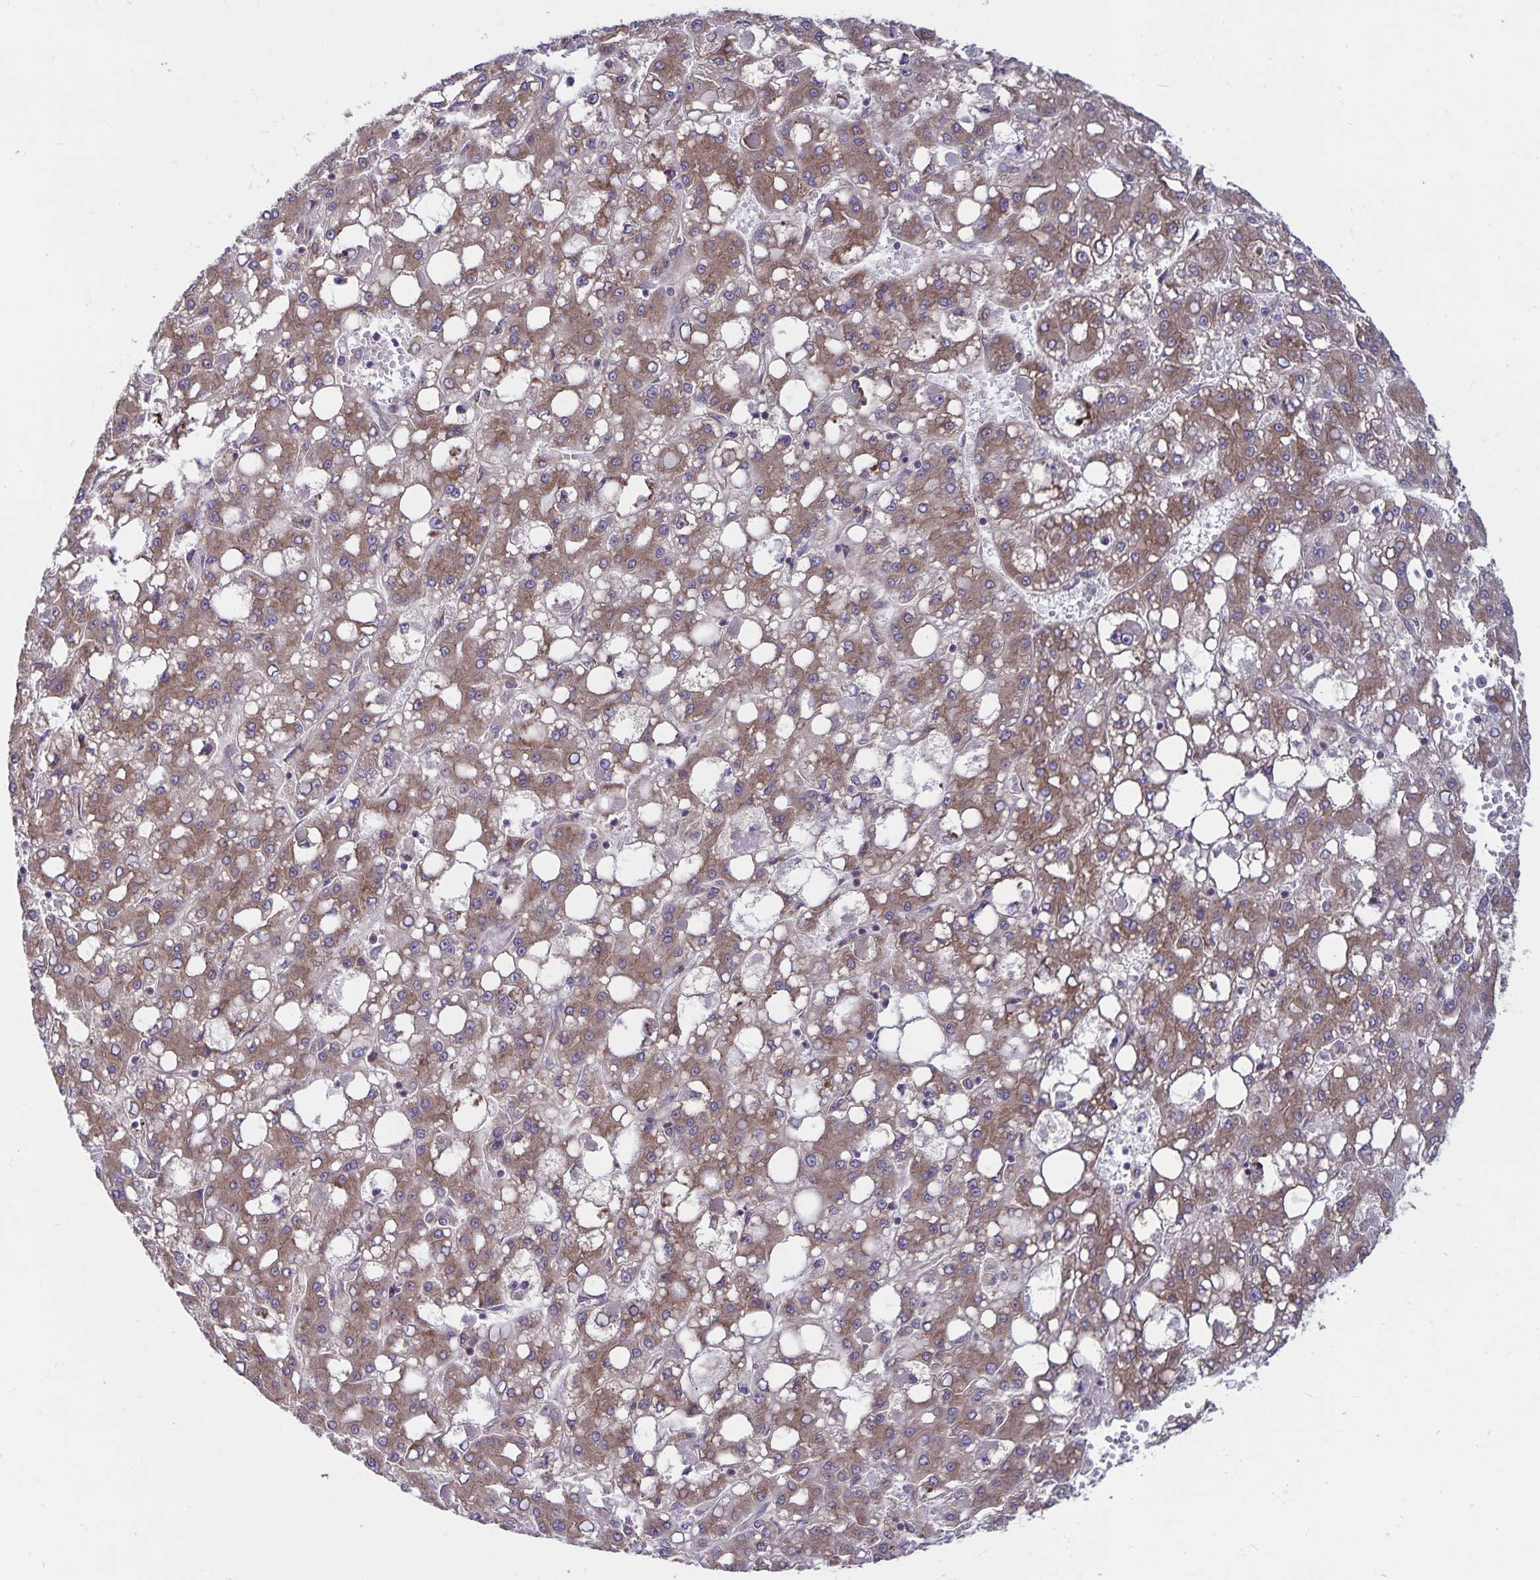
{"staining": {"intensity": "weak", "quantity": ">75%", "location": "cytoplasmic/membranous"}, "tissue": "liver cancer", "cell_type": "Tumor cells", "image_type": "cancer", "snomed": [{"axis": "morphology", "description": "Carcinoma, Hepatocellular, NOS"}, {"axis": "topography", "description": "Liver"}], "caption": "The photomicrograph displays a brown stain indicating the presence of a protein in the cytoplasmic/membranous of tumor cells in liver hepatocellular carcinoma.", "gene": "SEC62", "patient": {"sex": "male", "age": 65}}